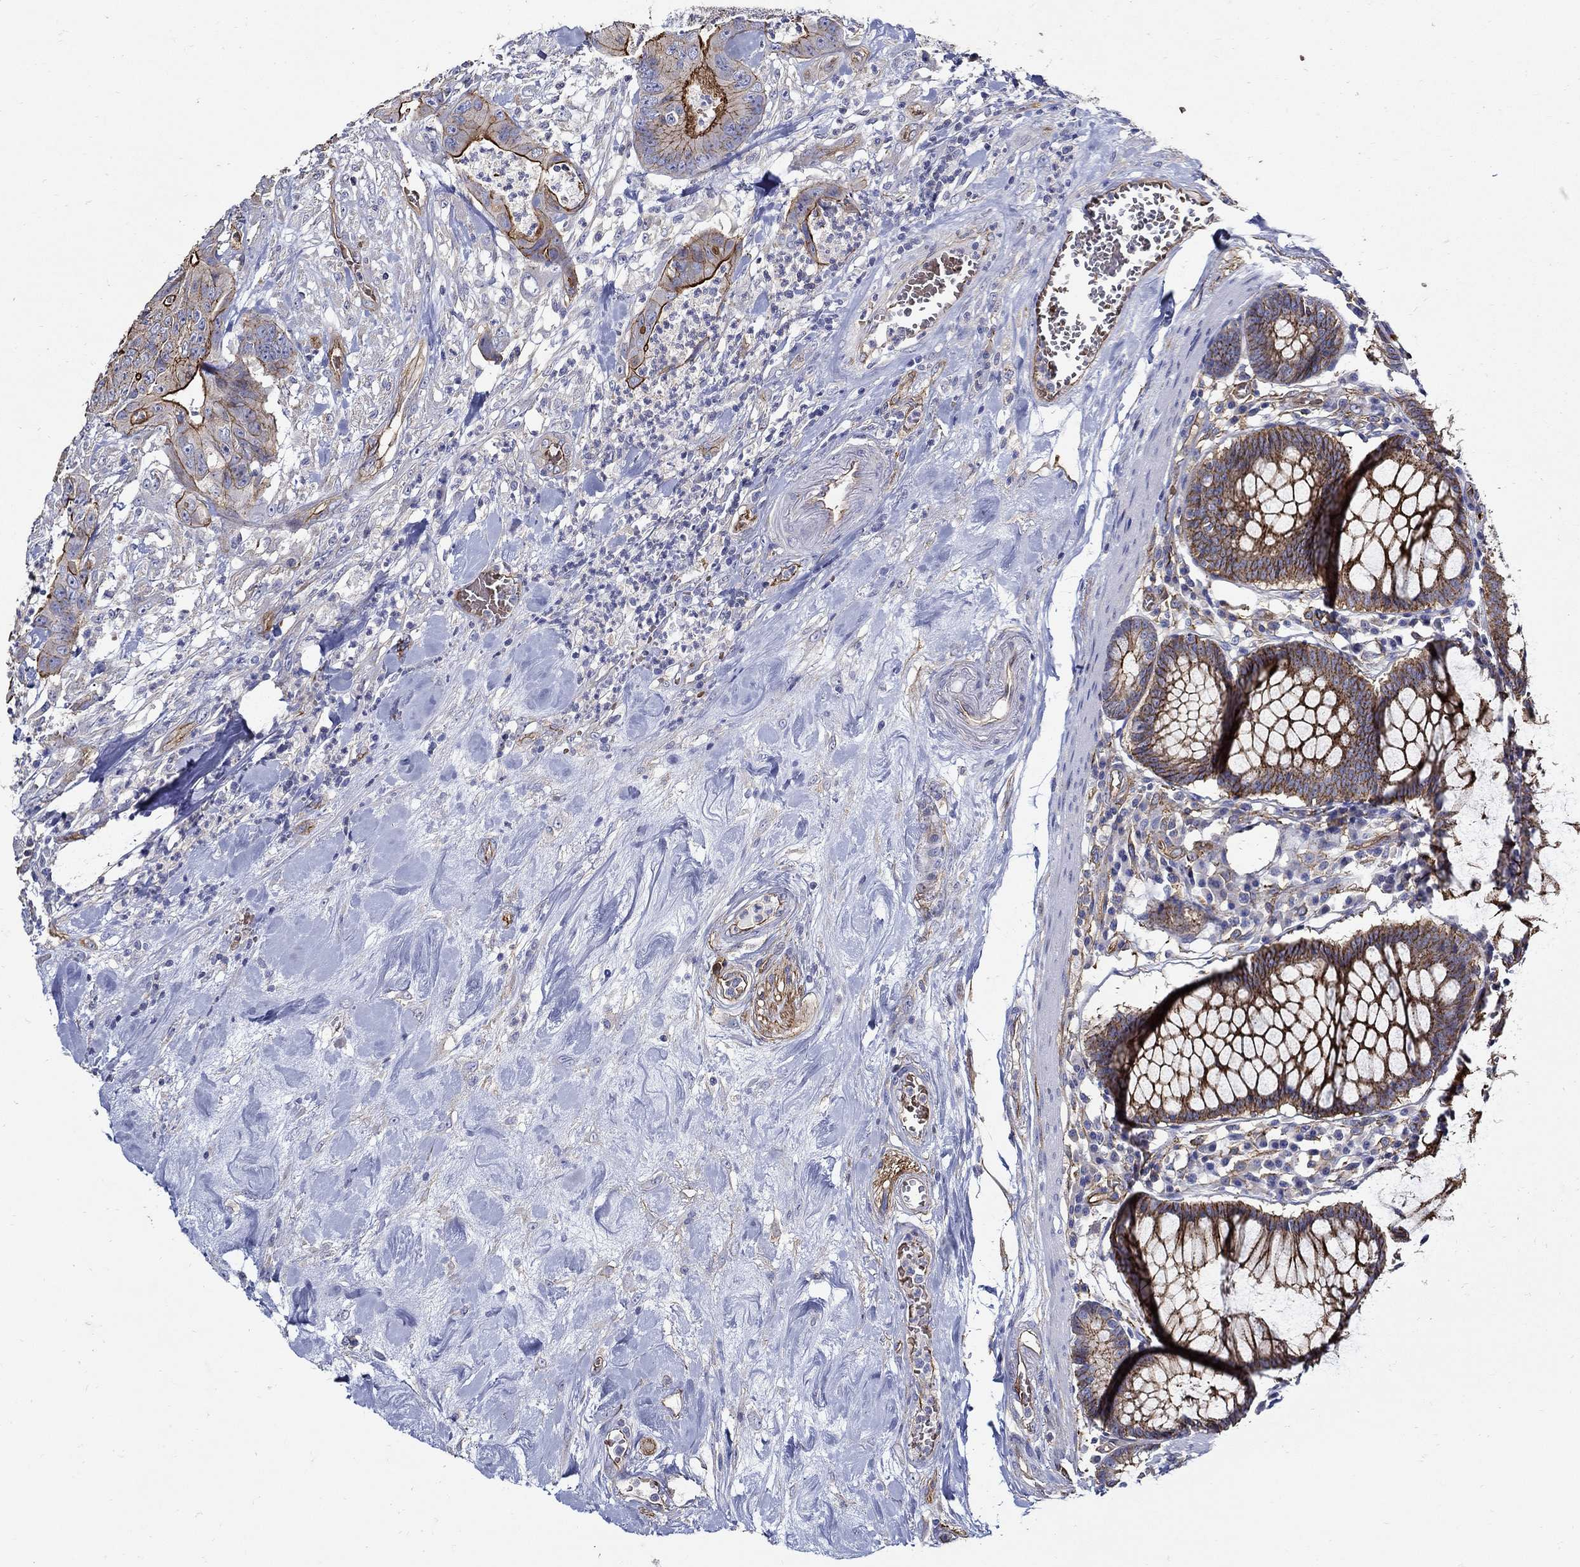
{"staining": {"intensity": "strong", "quantity": ">75%", "location": "cytoplasmic/membranous"}, "tissue": "colorectal cancer", "cell_type": "Tumor cells", "image_type": "cancer", "snomed": [{"axis": "morphology", "description": "Adenocarcinoma, NOS"}, {"axis": "topography", "description": "Colon"}], "caption": "Strong cytoplasmic/membranous protein staining is appreciated in about >75% of tumor cells in colorectal cancer. (brown staining indicates protein expression, while blue staining denotes nuclei).", "gene": "APBB3", "patient": {"sex": "male", "age": 84}}